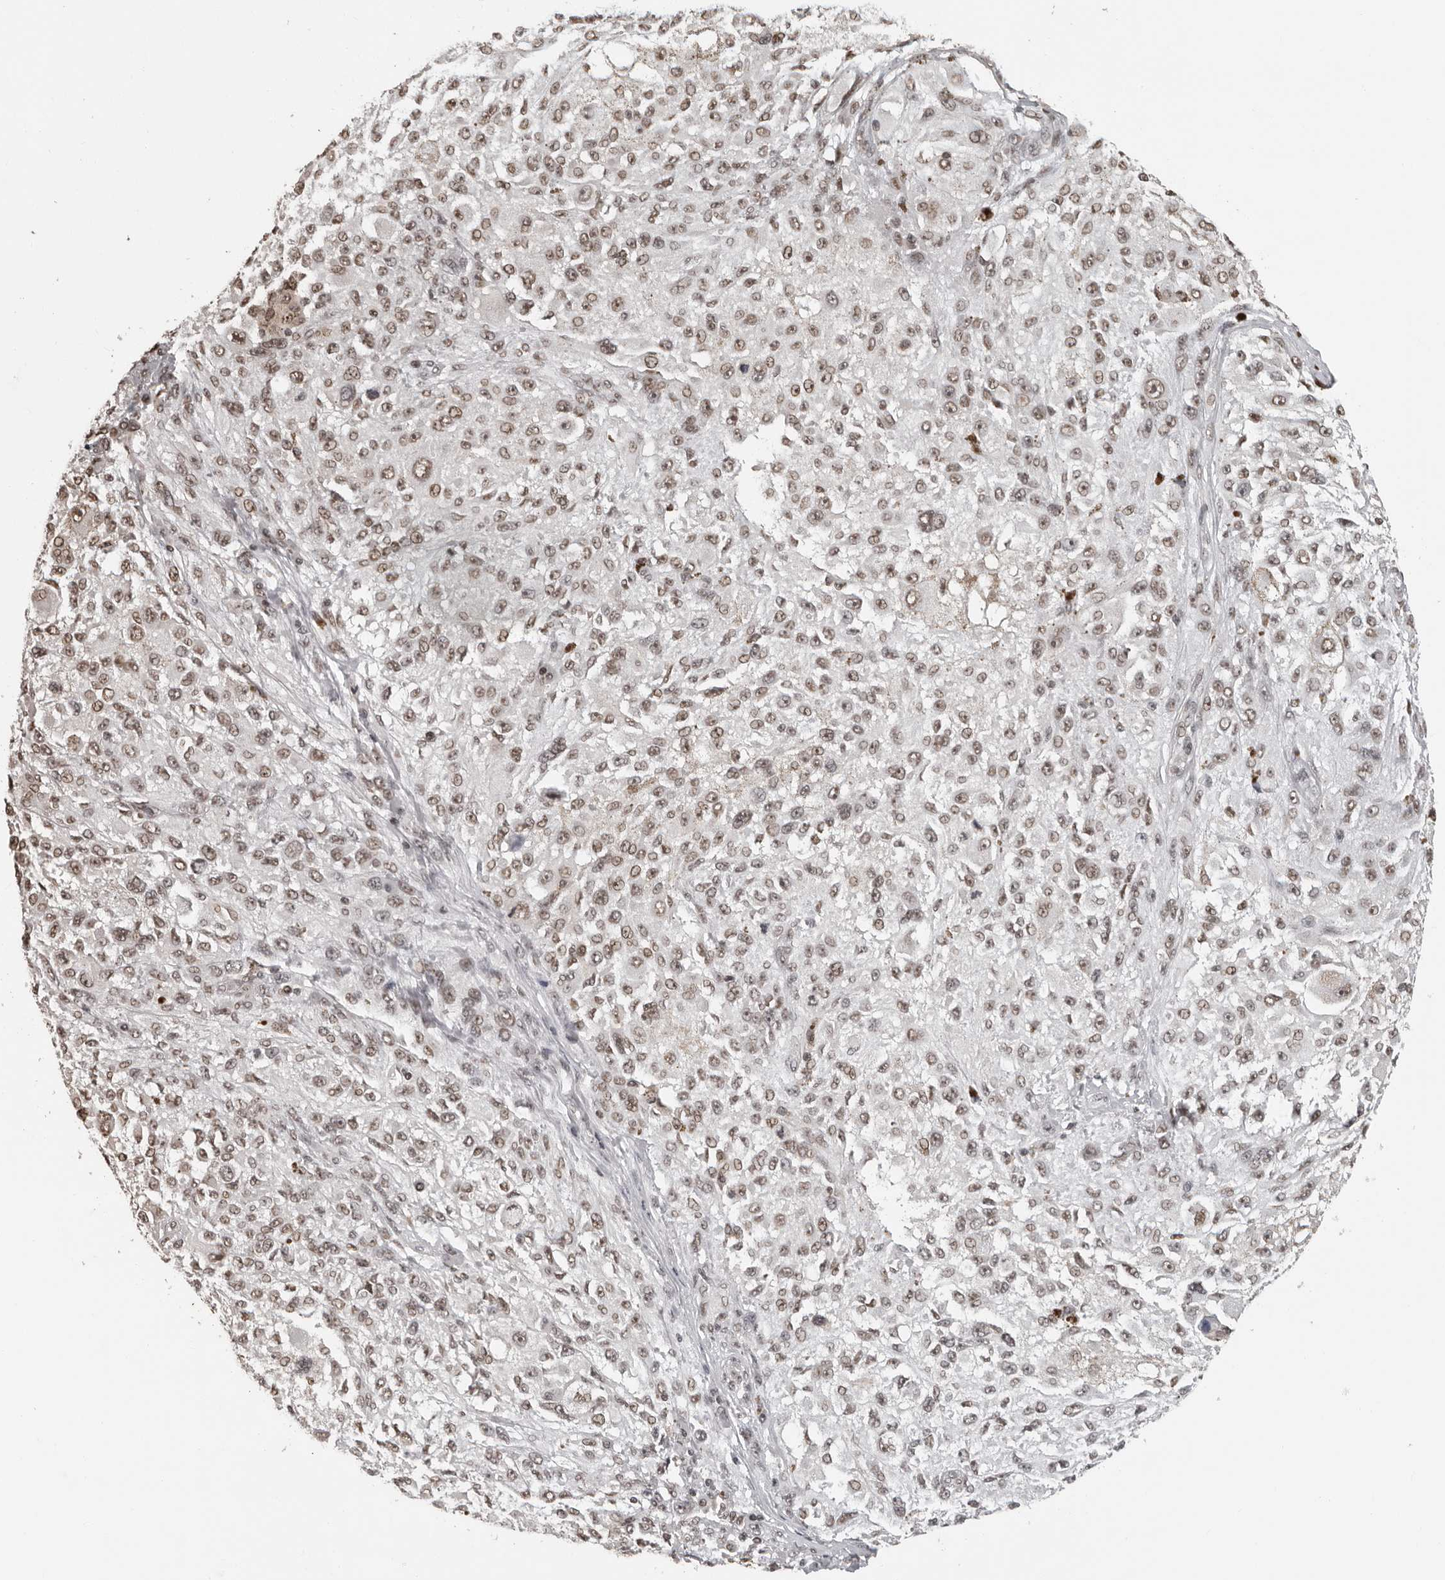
{"staining": {"intensity": "weak", "quantity": ">75%", "location": "nuclear"}, "tissue": "melanoma", "cell_type": "Tumor cells", "image_type": "cancer", "snomed": [{"axis": "morphology", "description": "Necrosis, NOS"}, {"axis": "morphology", "description": "Malignant melanoma, NOS"}, {"axis": "topography", "description": "Skin"}], "caption": "Melanoma stained for a protein (brown) displays weak nuclear positive positivity in about >75% of tumor cells.", "gene": "ORC1", "patient": {"sex": "female", "age": 87}}